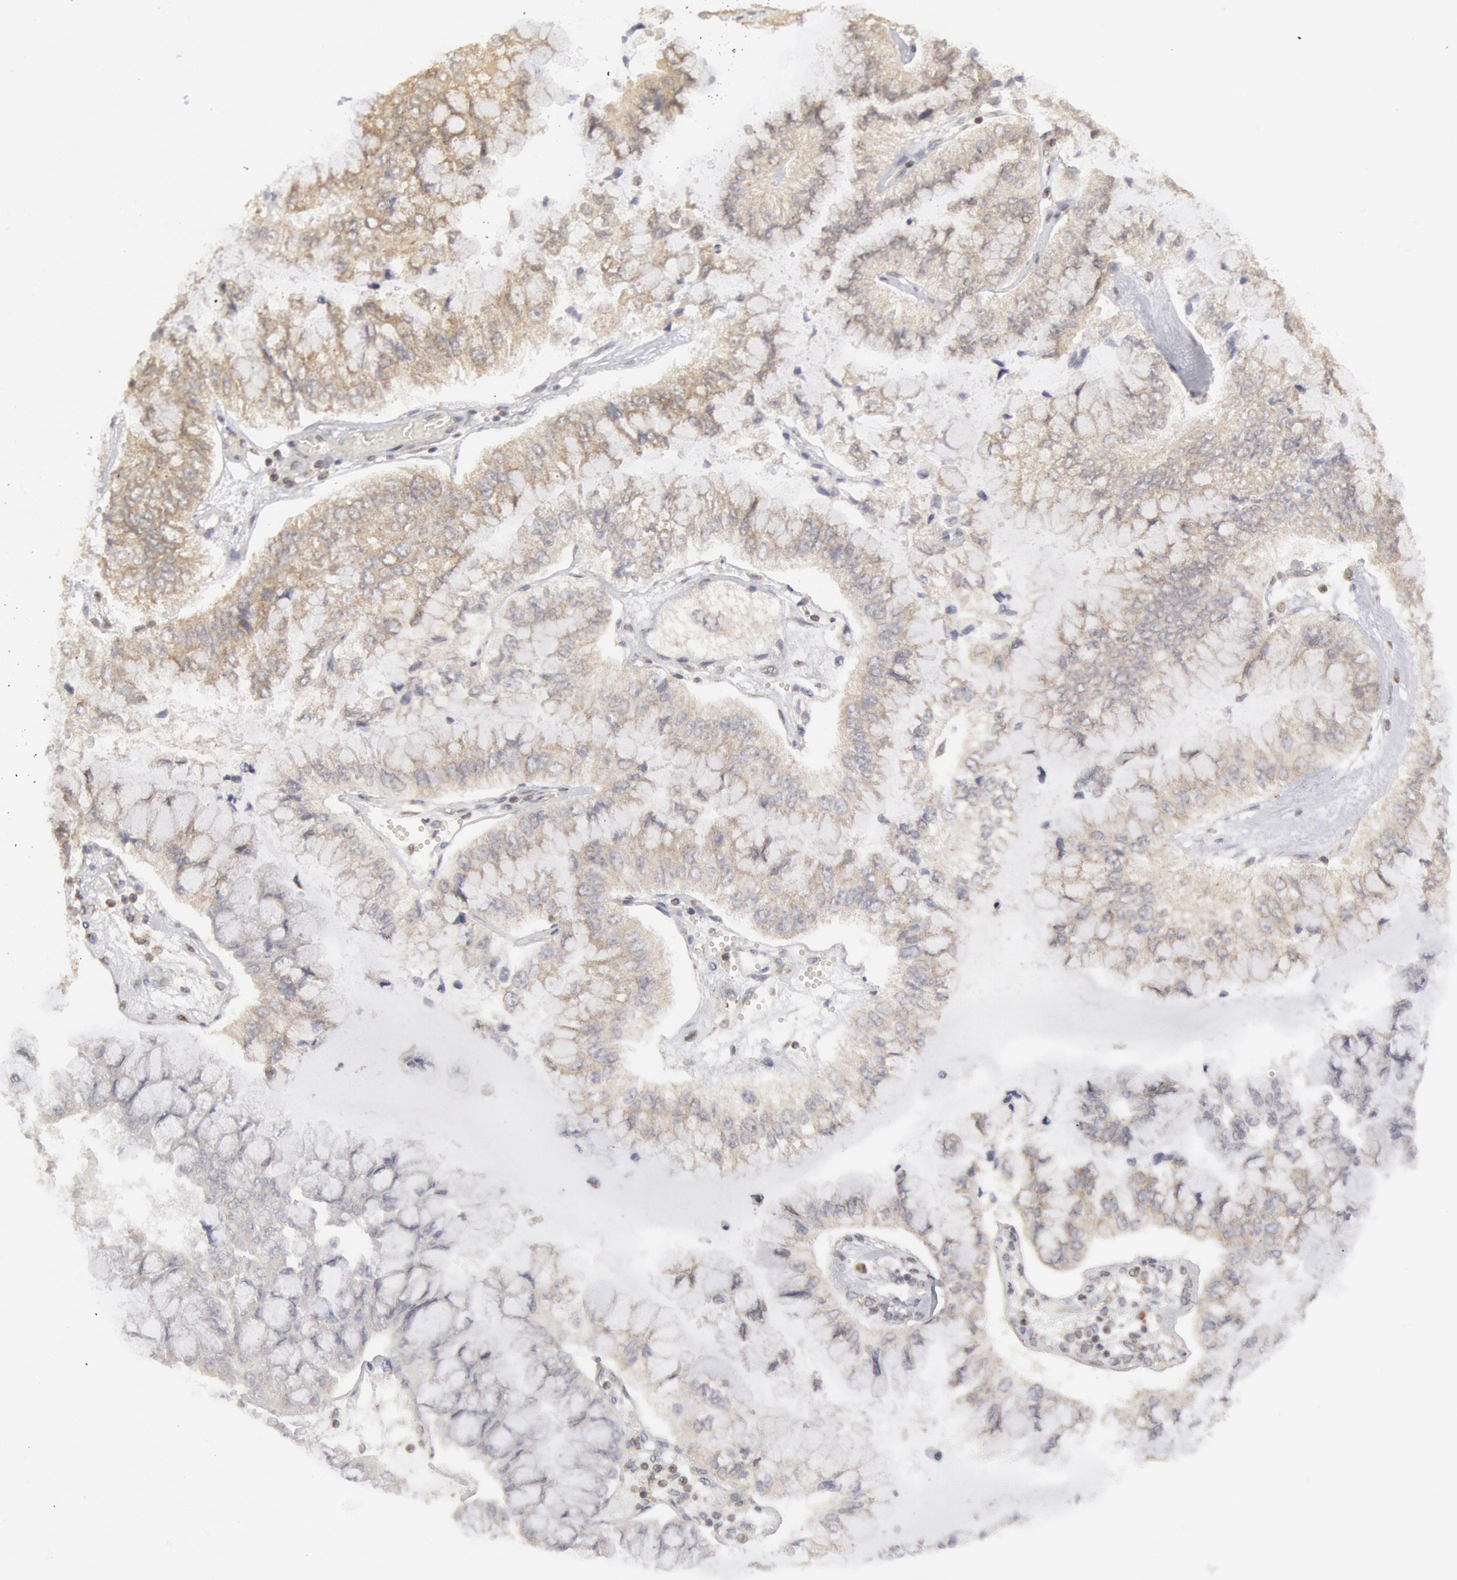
{"staining": {"intensity": "negative", "quantity": "none", "location": "none"}, "tissue": "liver cancer", "cell_type": "Tumor cells", "image_type": "cancer", "snomed": [{"axis": "morphology", "description": "Cholangiocarcinoma"}, {"axis": "topography", "description": "Liver"}], "caption": "Immunohistochemistry (IHC) photomicrograph of neoplastic tissue: human cholangiocarcinoma (liver) stained with DAB (3,3'-diaminobenzidine) reveals no significant protein staining in tumor cells. (DAB (3,3'-diaminobenzidine) immunohistochemistry (IHC) visualized using brightfield microscopy, high magnification).", "gene": "OSBPL8", "patient": {"sex": "female", "age": 79}}